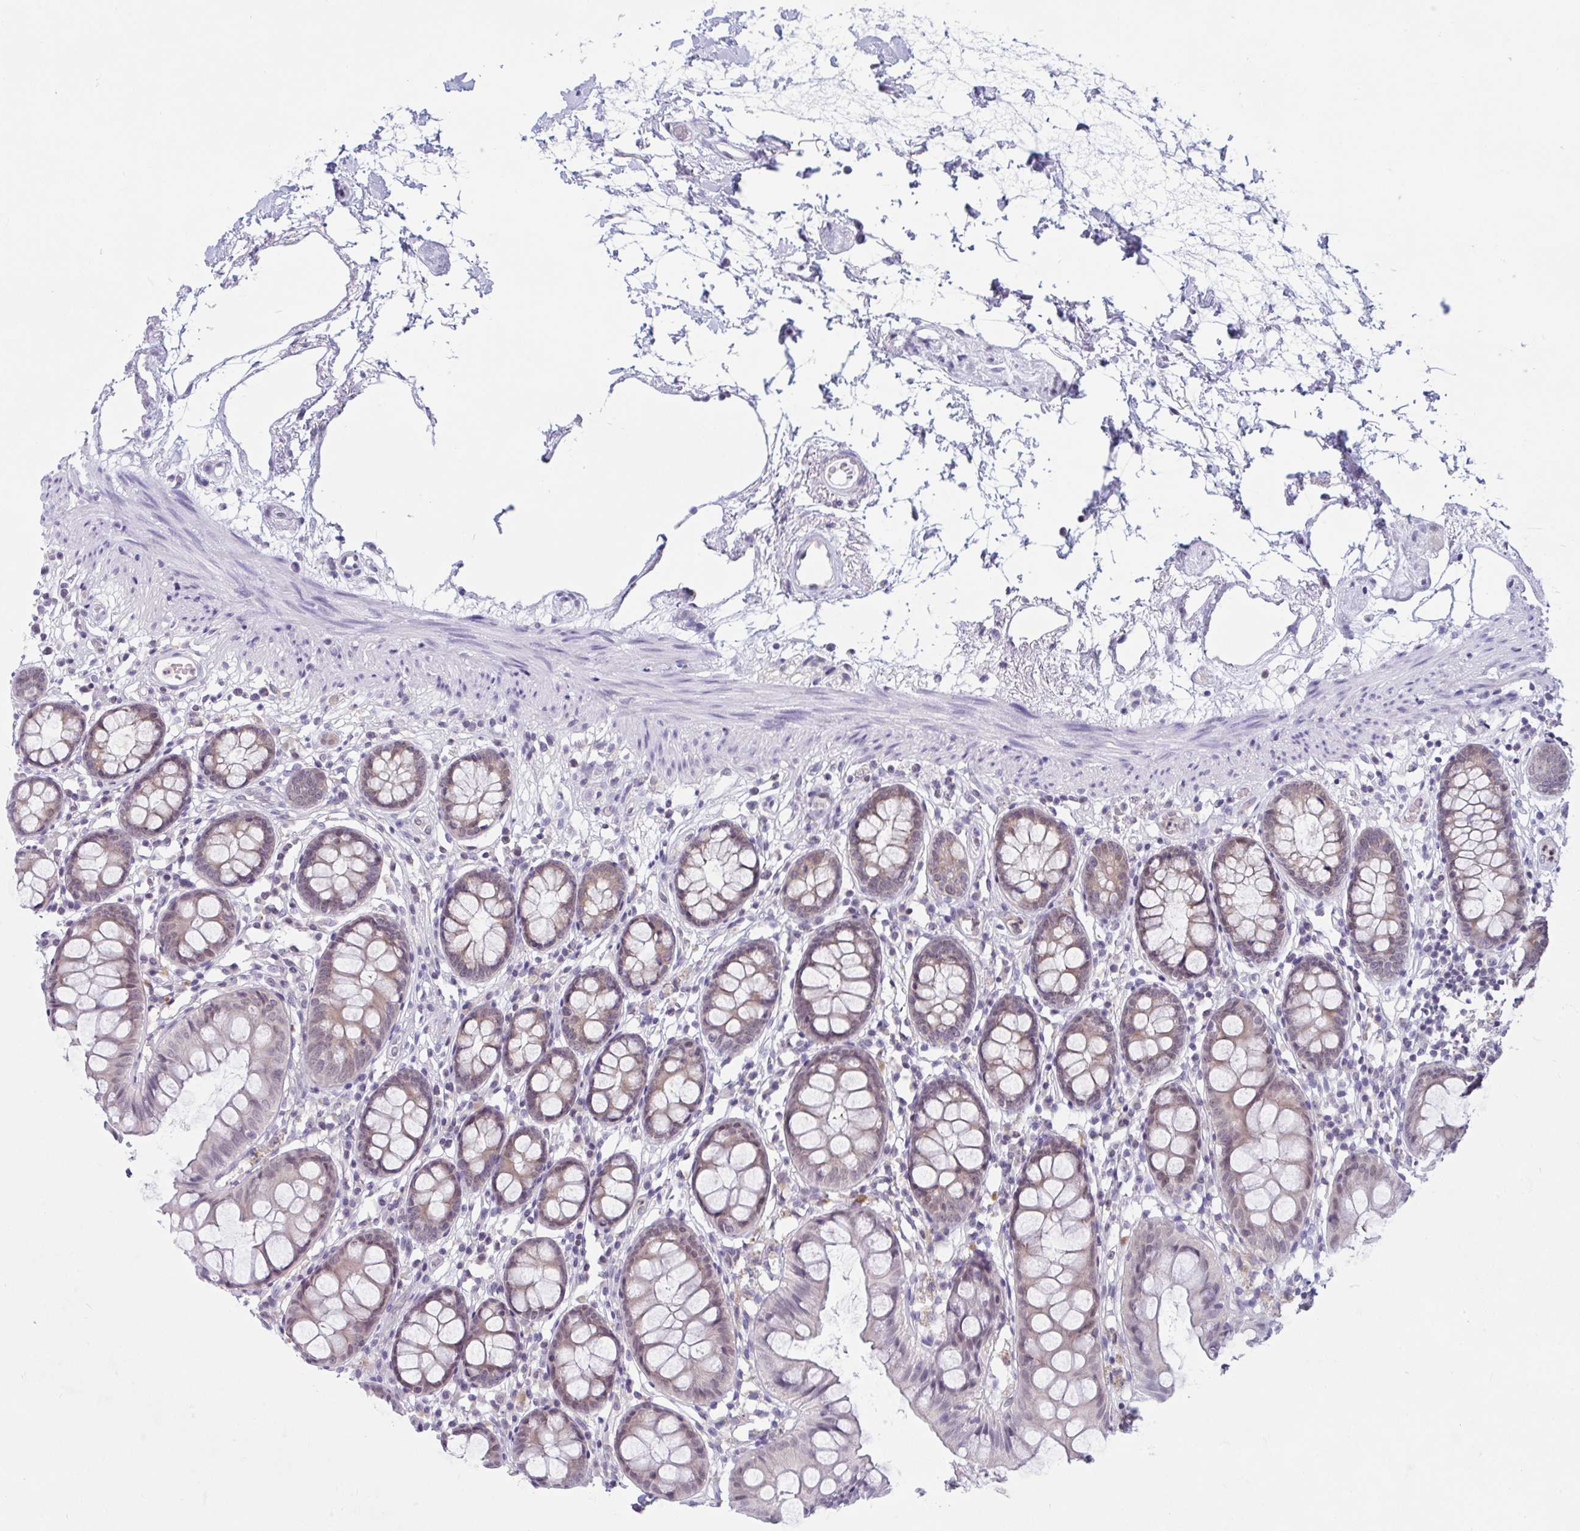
{"staining": {"intensity": "negative", "quantity": "none", "location": "none"}, "tissue": "colon", "cell_type": "Endothelial cells", "image_type": "normal", "snomed": [{"axis": "morphology", "description": "Normal tissue, NOS"}, {"axis": "topography", "description": "Colon"}], "caption": "Immunohistochemistry image of normal human colon stained for a protein (brown), which displays no expression in endothelial cells.", "gene": "TSN", "patient": {"sex": "female", "age": 84}}